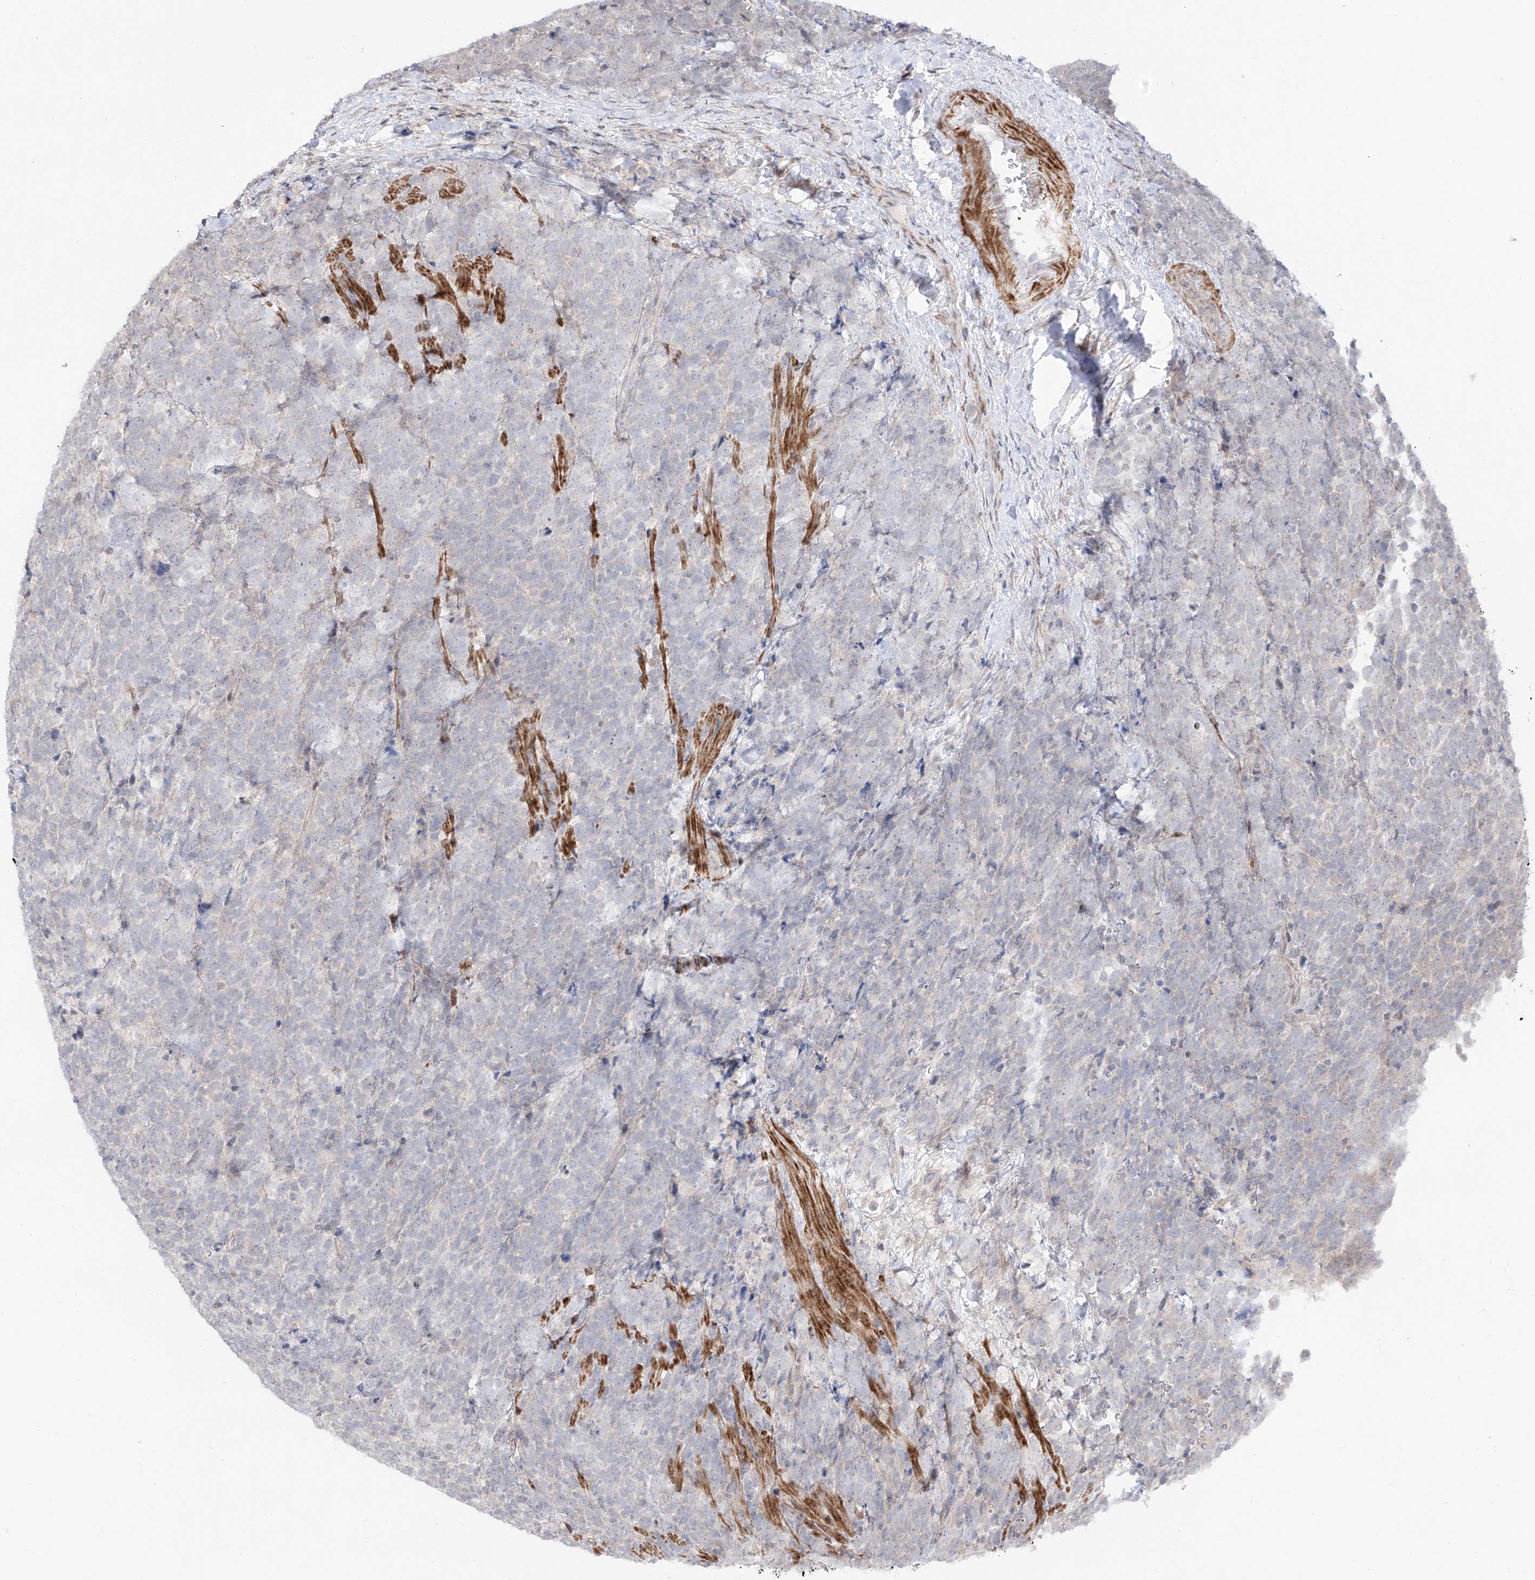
{"staining": {"intensity": "negative", "quantity": "none", "location": "none"}, "tissue": "urothelial cancer", "cell_type": "Tumor cells", "image_type": "cancer", "snomed": [{"axis": "morphology", "description": "Urothelial carcinoma, High grade"}, {"axis": "topography", "description": "Urinary bladder"}], "caption": "The photomicrograph exhibits no staining of tumor cells in urothelial cancer.", "gene": "ZNF180", "patient": {"sex": "female", "age": 82}}